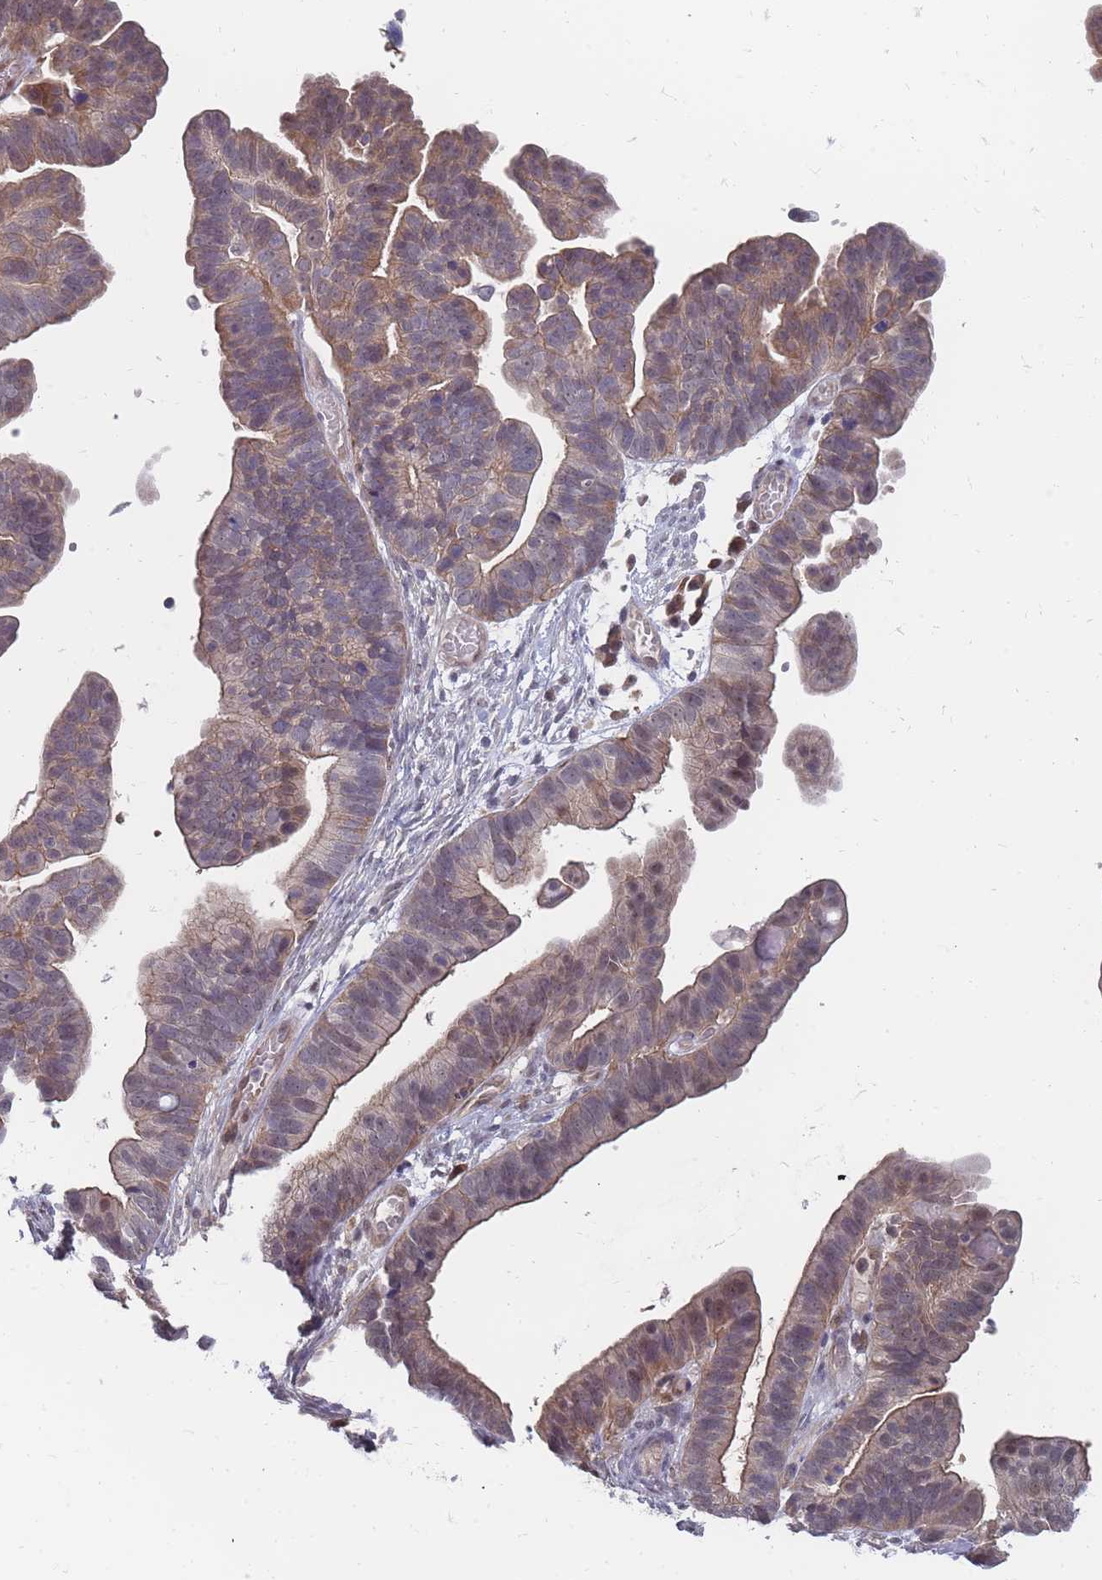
{"staining": {"intensity": "moderate", "quantity": "25%-75%", "location": "cytoplasmic/membranous,nuclear"}, "tissue": "ovarian cancer", "cell_type": "Tumor cells", "image_type": "cancer", "snomed": [{"axis": "morphology", "description": "Cystadenocarcinoma, serous, NOS"}, {"axis": "topography", "description": "Ovary"}], "caption": "Human ovarian cancer stained with a protein marker displays moderate staining in tumor cells.", "gene": "NKD1", "patient": {"sex": "female", "age": 56}}